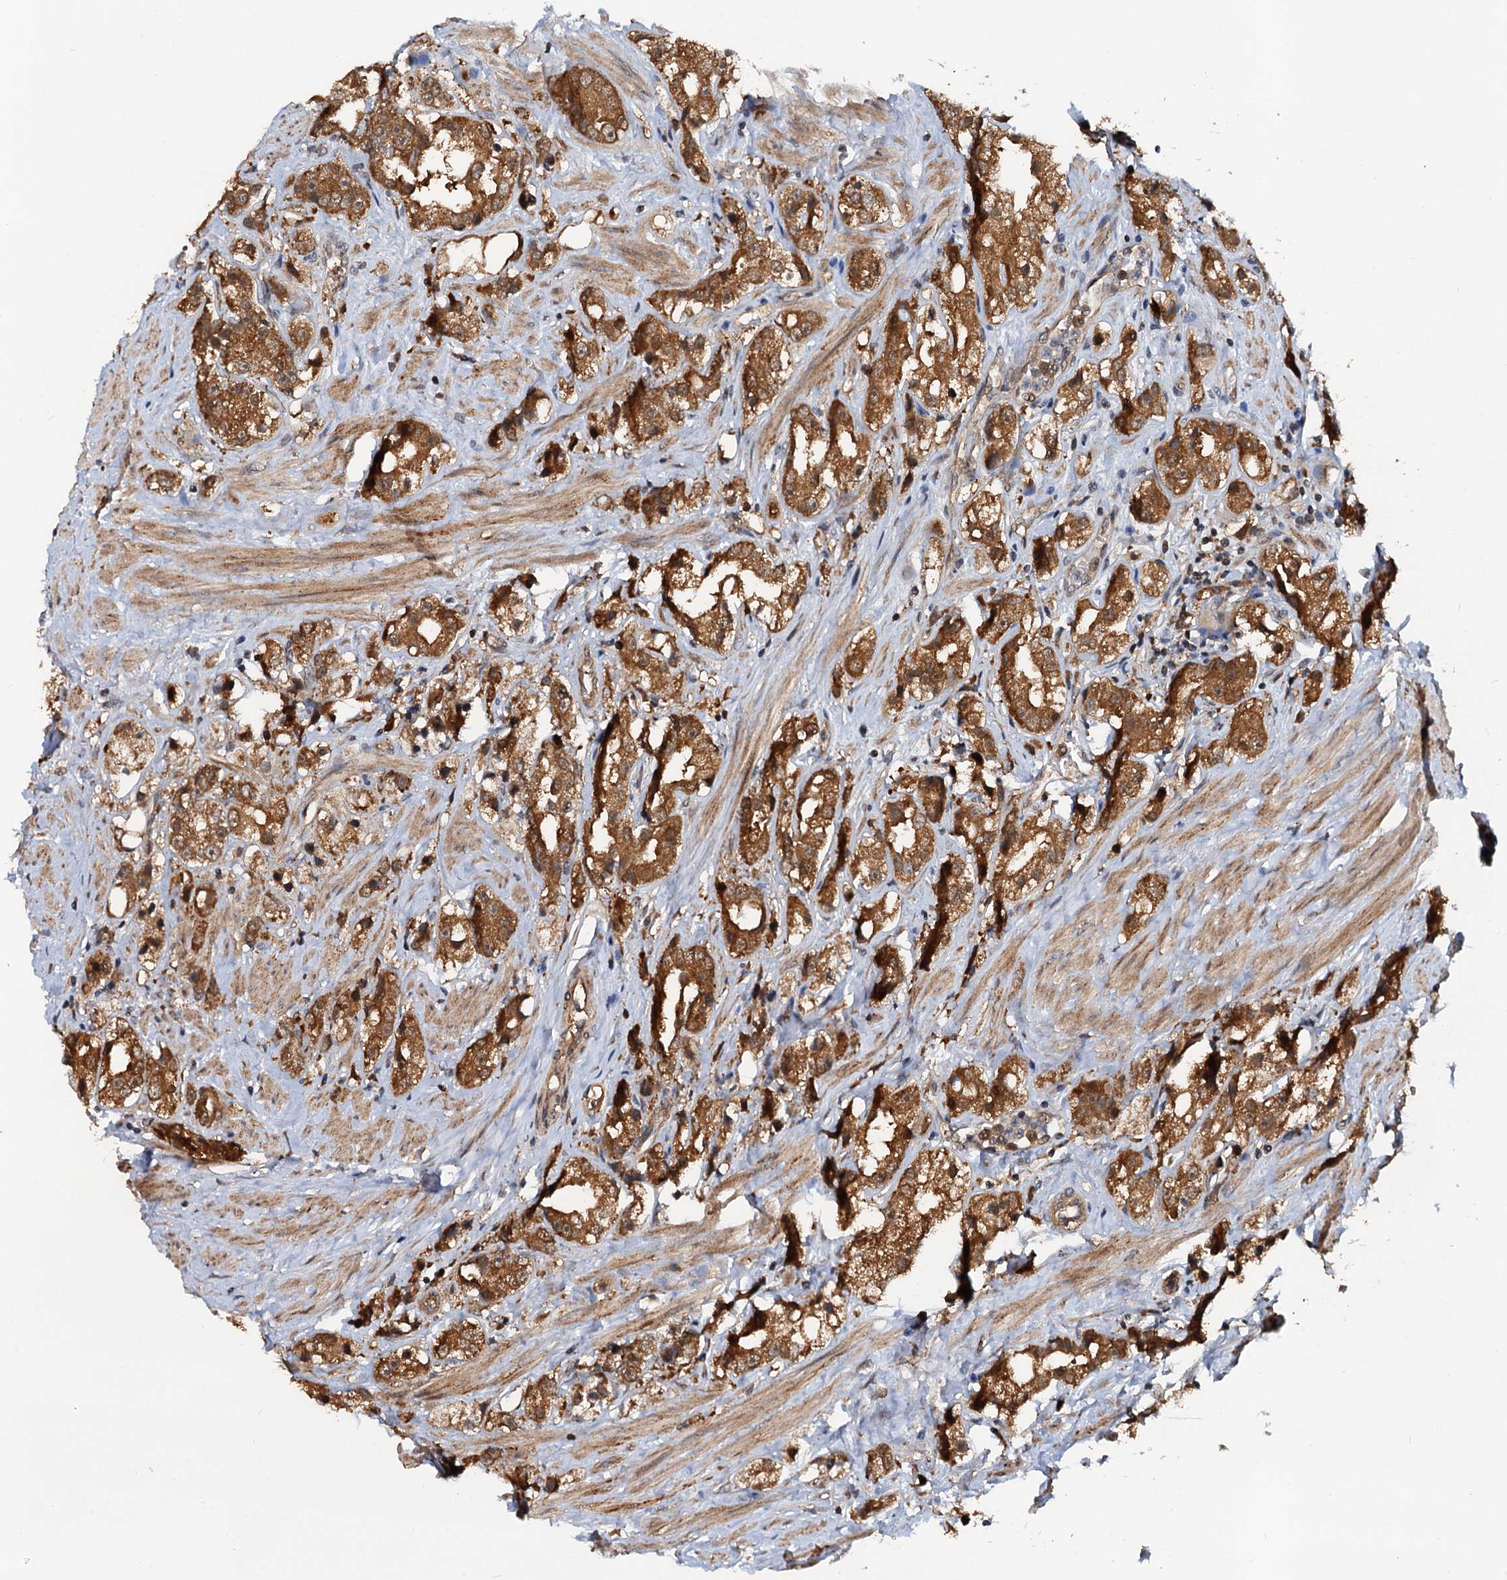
{"staining": {"intensity": "moderate", "quantity": ">75%", "location": "cytoplasmic/membranous"}, "tissue": "prostate cancer", "cell_type": "Tumor cells", "image_type": "cancer", "snomed": [{"axis": "morphology", "description": "Adenocarcinoma, NOS"}, {"axis": "topography", "description": "Prostate"}], "caption": "Immunohistochemical staining of prostate cancer (adenocarcinoma) exhibits medium levels of moderate cytoplasmic/membranous protein staining in approximately >75% of tumor cells. (IHC, brightfield microscopy, high magnification).", "gene": "AAGAB", "patient": {"sex": "male", "age": 79}}